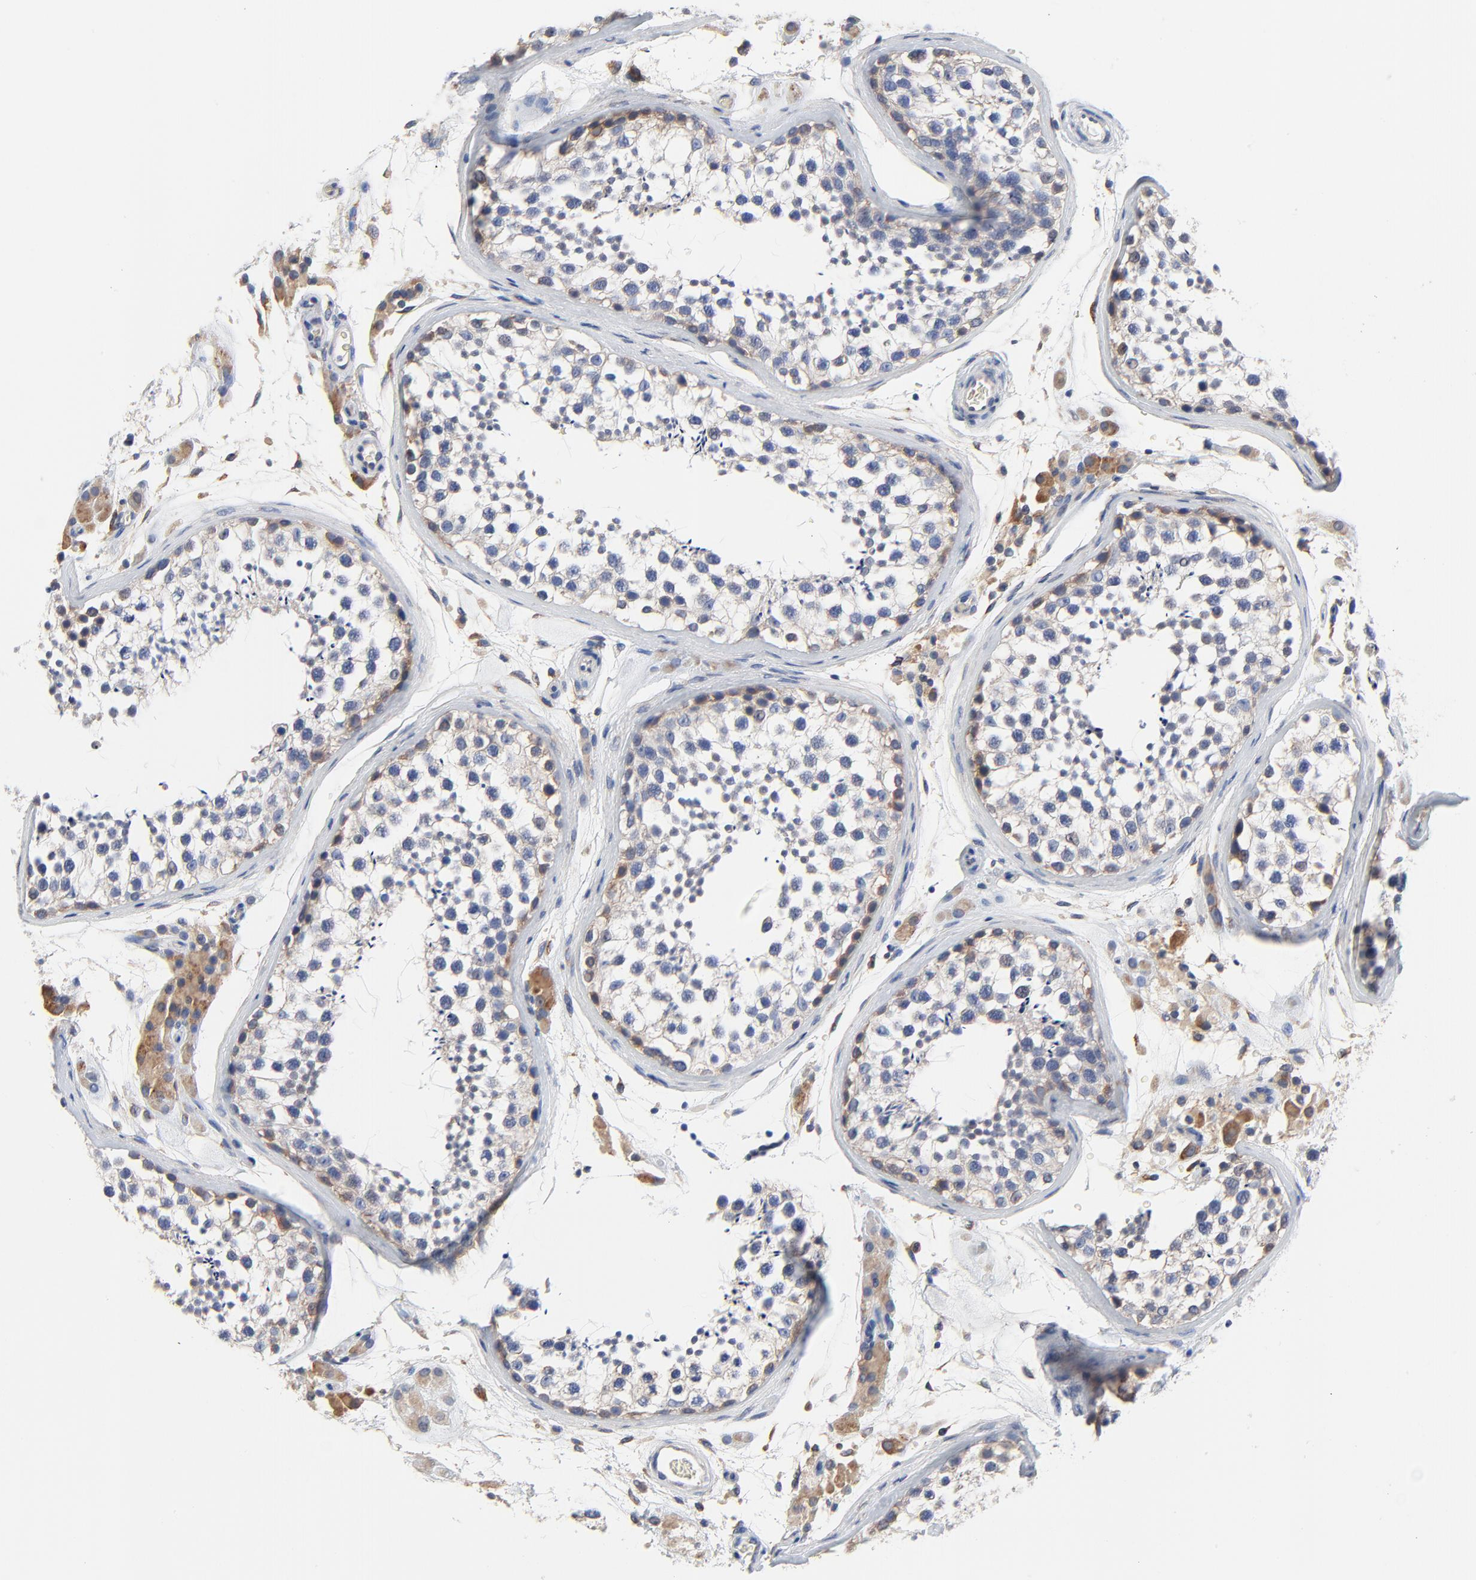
{"staining": {"intensity": "moderate", "quantity": "<25%", "location": "cytoplasmic/membranous"}, "tissue": "testis", "cell_type": "Cells in seminiferous ducts", "image_type": "normal", "snomed": [{"axis": "morphology", "description": "Normal tissue, NOS"}, {"axis": "topography", "description": "Testis"}], "caption": "Immunohistochemistry histopathology image of unremarkable testis: human testis stained using immunohistochemistry demonstrates low levels of moderate protein expression localized specifically in the cytoplasmic/membranous of cells in seminiferous ducts, appearing as a cytoplasmic/membranous brown color.", "gene": "VAV2", "patient": {"sex": "male", "age": 46}}